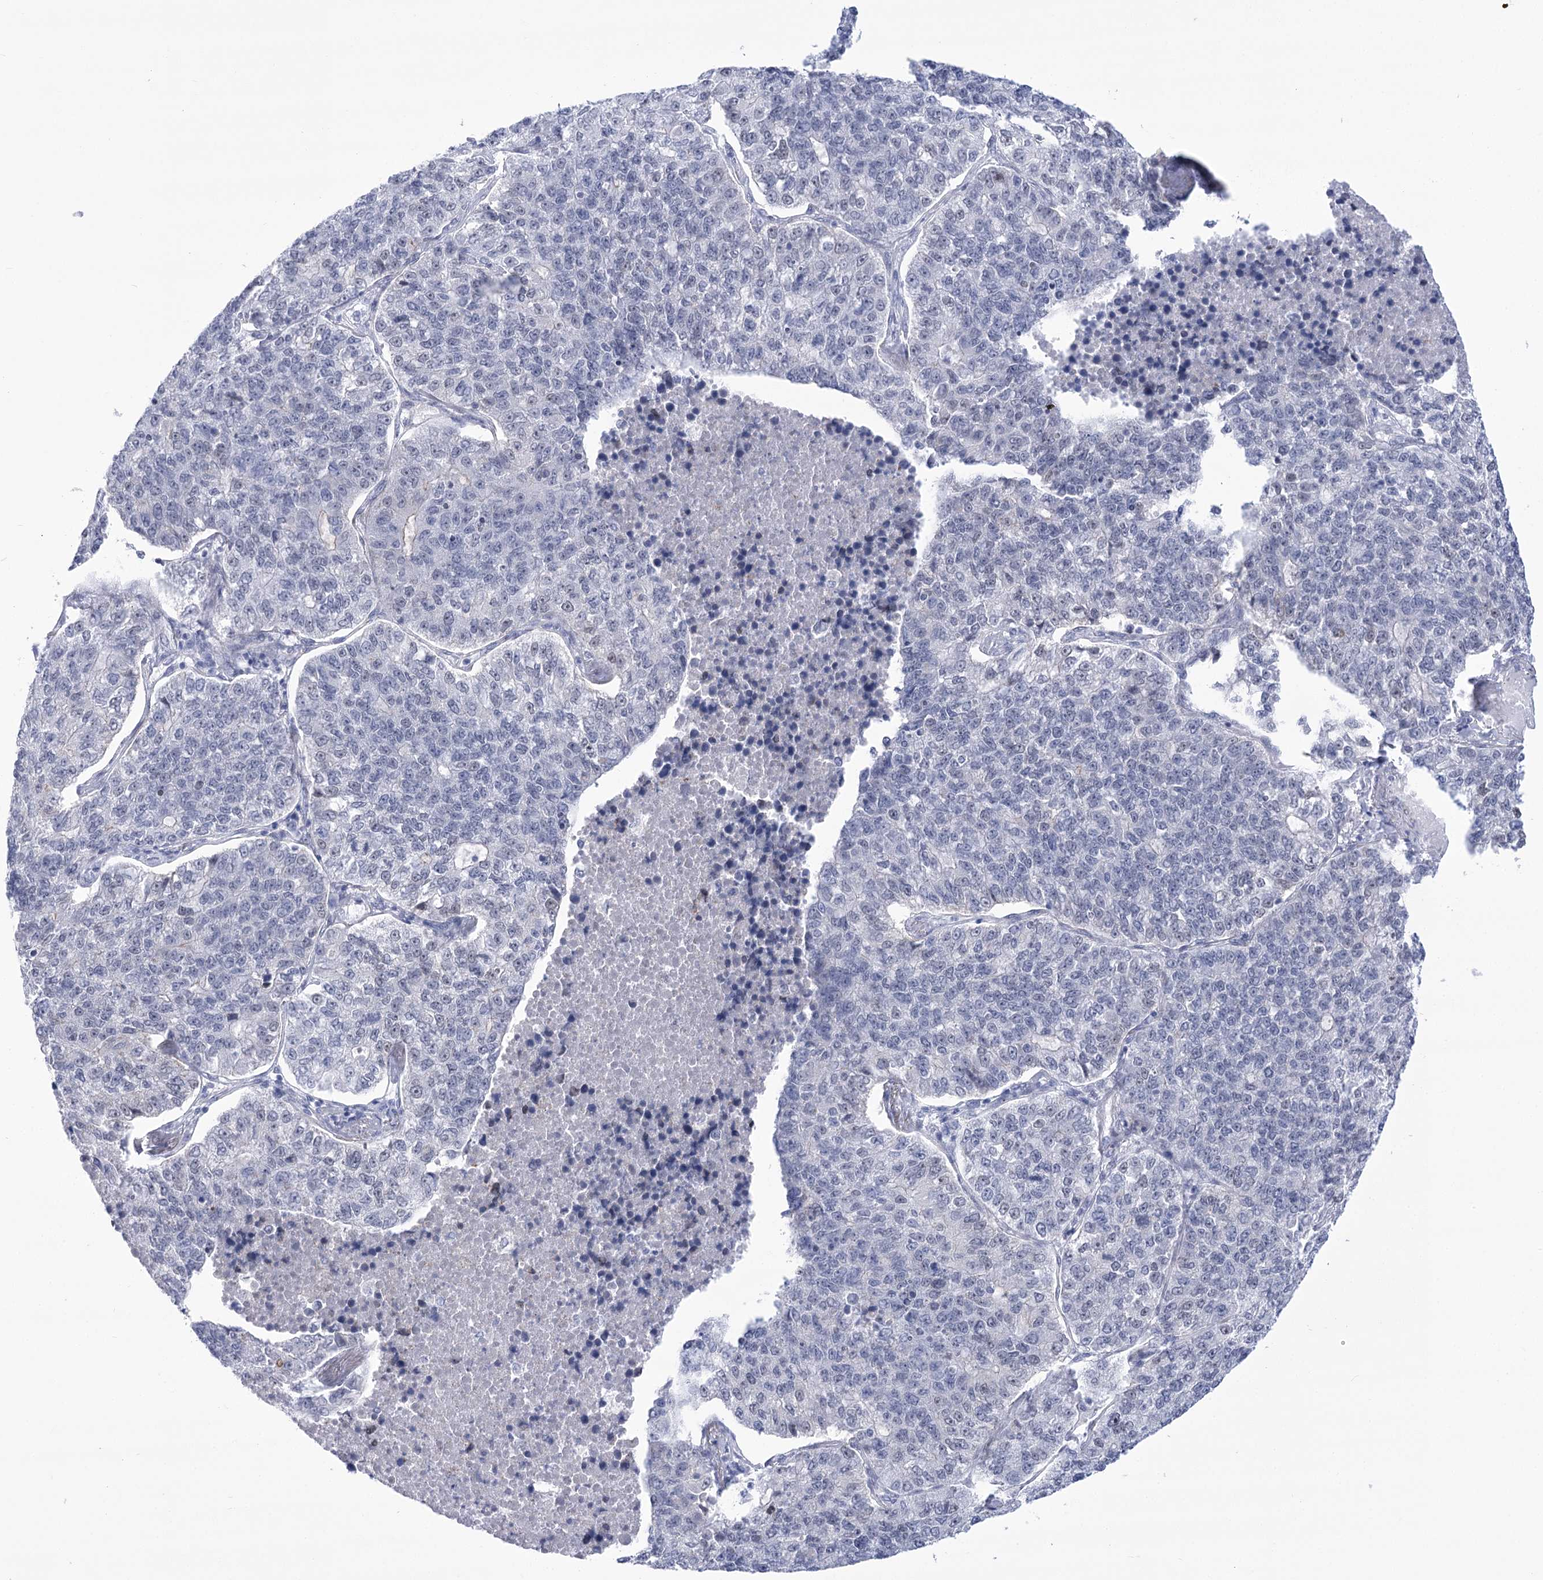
{"staining": {"intensity": "negative", "quantity": "none", "location": "none"}, "tissue": "lung cancer", "cell_type": "Tumor cells", "image_type": "cancer", "snomed": [{"axis": "morphology", "description": "Adenocarcinoma, NOS"}, {"axis": "topography", "description": "Lung"}], "caption": "Tumor cells are negative for brown protein staining in lung adenocarcinoma.", "gene": "HORMAD1", "patient": {"sex": "male", "age": 49}}